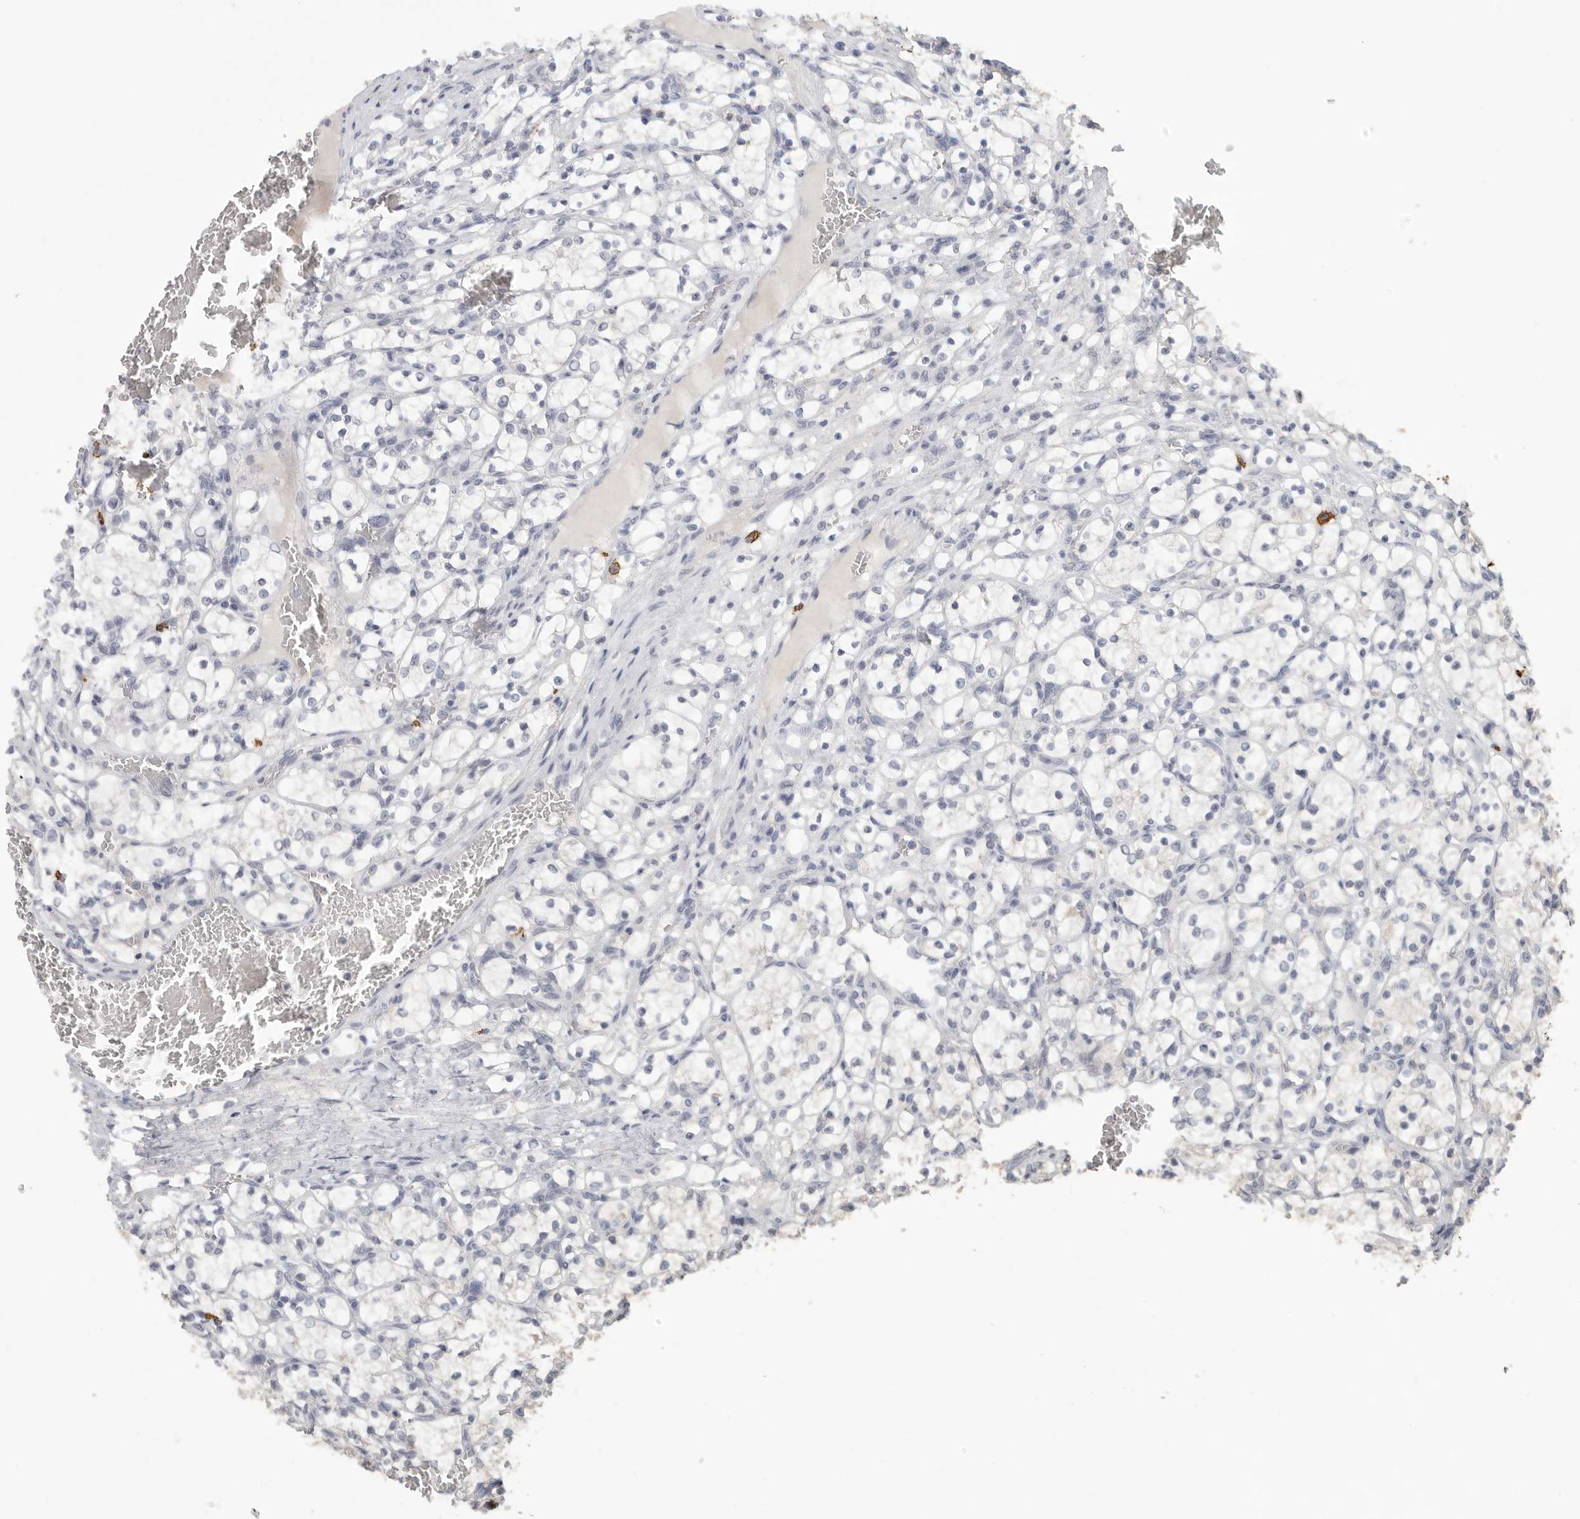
{"staining": {"intensity": "negative", "quantity": "none", "location": "none"}, "tissue": "renal cancer", "cell_type": "Tumor cells", "image_type": "cancer", "snomed": [{"axis": "morphology", "description": "Adenocarcinoma, NOS"}, {"axis": "topography", "description": "Kidney"}], "caption": "A high-resolution photomicrograph shows IHC staining of renal cancer (adenocarcinoma), which exhibits no significant expression in tumor cells. (DAB (3,3'-diaminobenzidine) immunohistochemistry (IHC), high magnification).", "gene": "DNAJC11", "patient": {"sex": "female", "age": 69}}